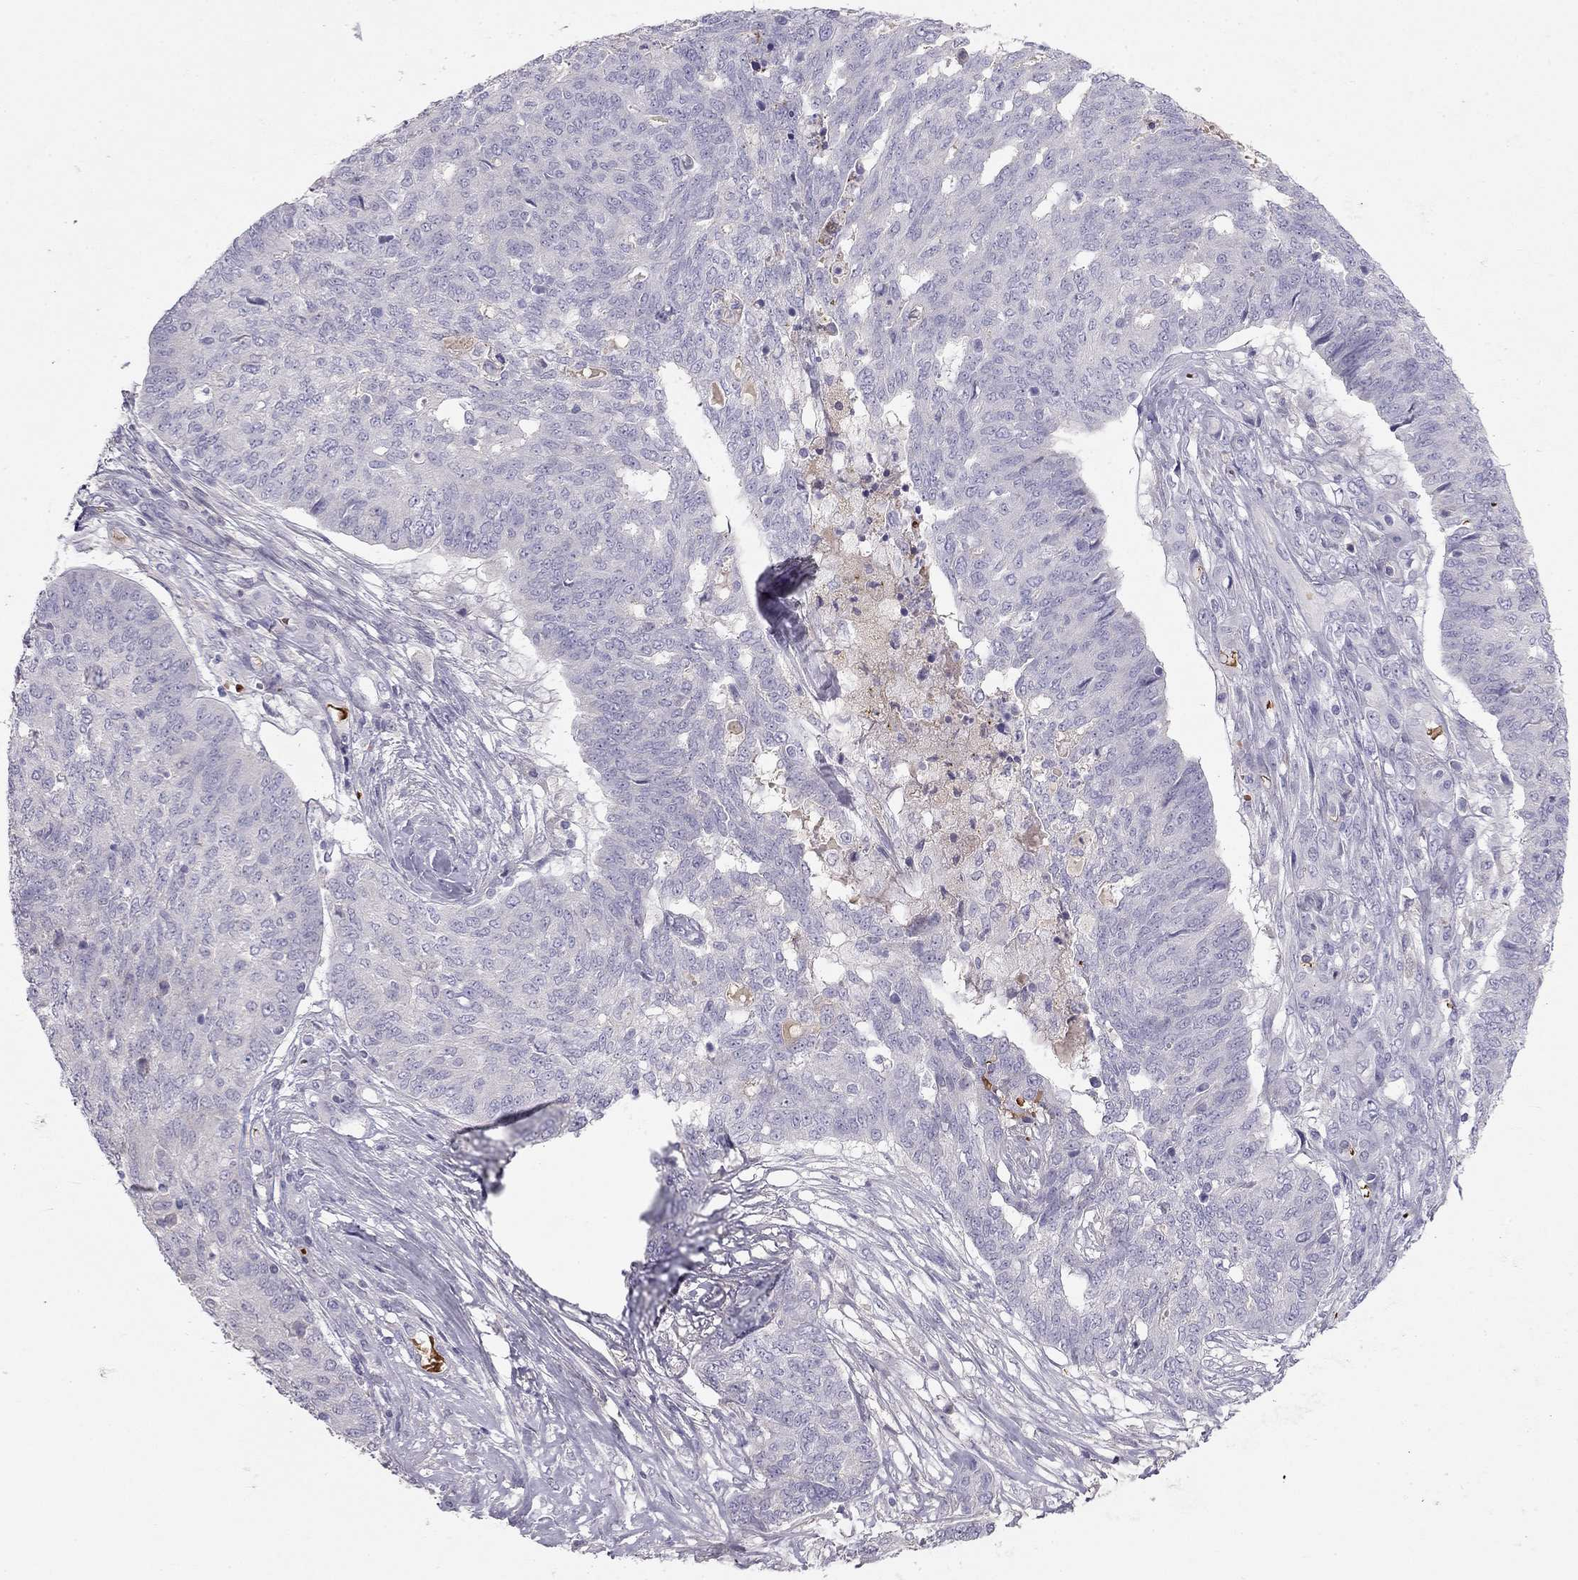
{"staining": {"intensity": "negative", "quantity": "none", "location": "none"}, "tissue": "ovarian cancer", "cell_type": "Tumor cells", "image_type": "cancer", "snomed": [{"axis": "morphology", "description": "Cystadenocarcinoma, serous, NOS"}, {"axis": "topography", "description": "Ovary"}], "caption": "Protein analysis of ovarian cancer displays no significant positivity in tumor cells. The staining is performed using DAB (3,3'-diaminobenzidine) brown chromogen with nuclei counter-stained in using hematoxylin.", "gene": "RHD", "patient": {"sex": "female", "age": 67}}